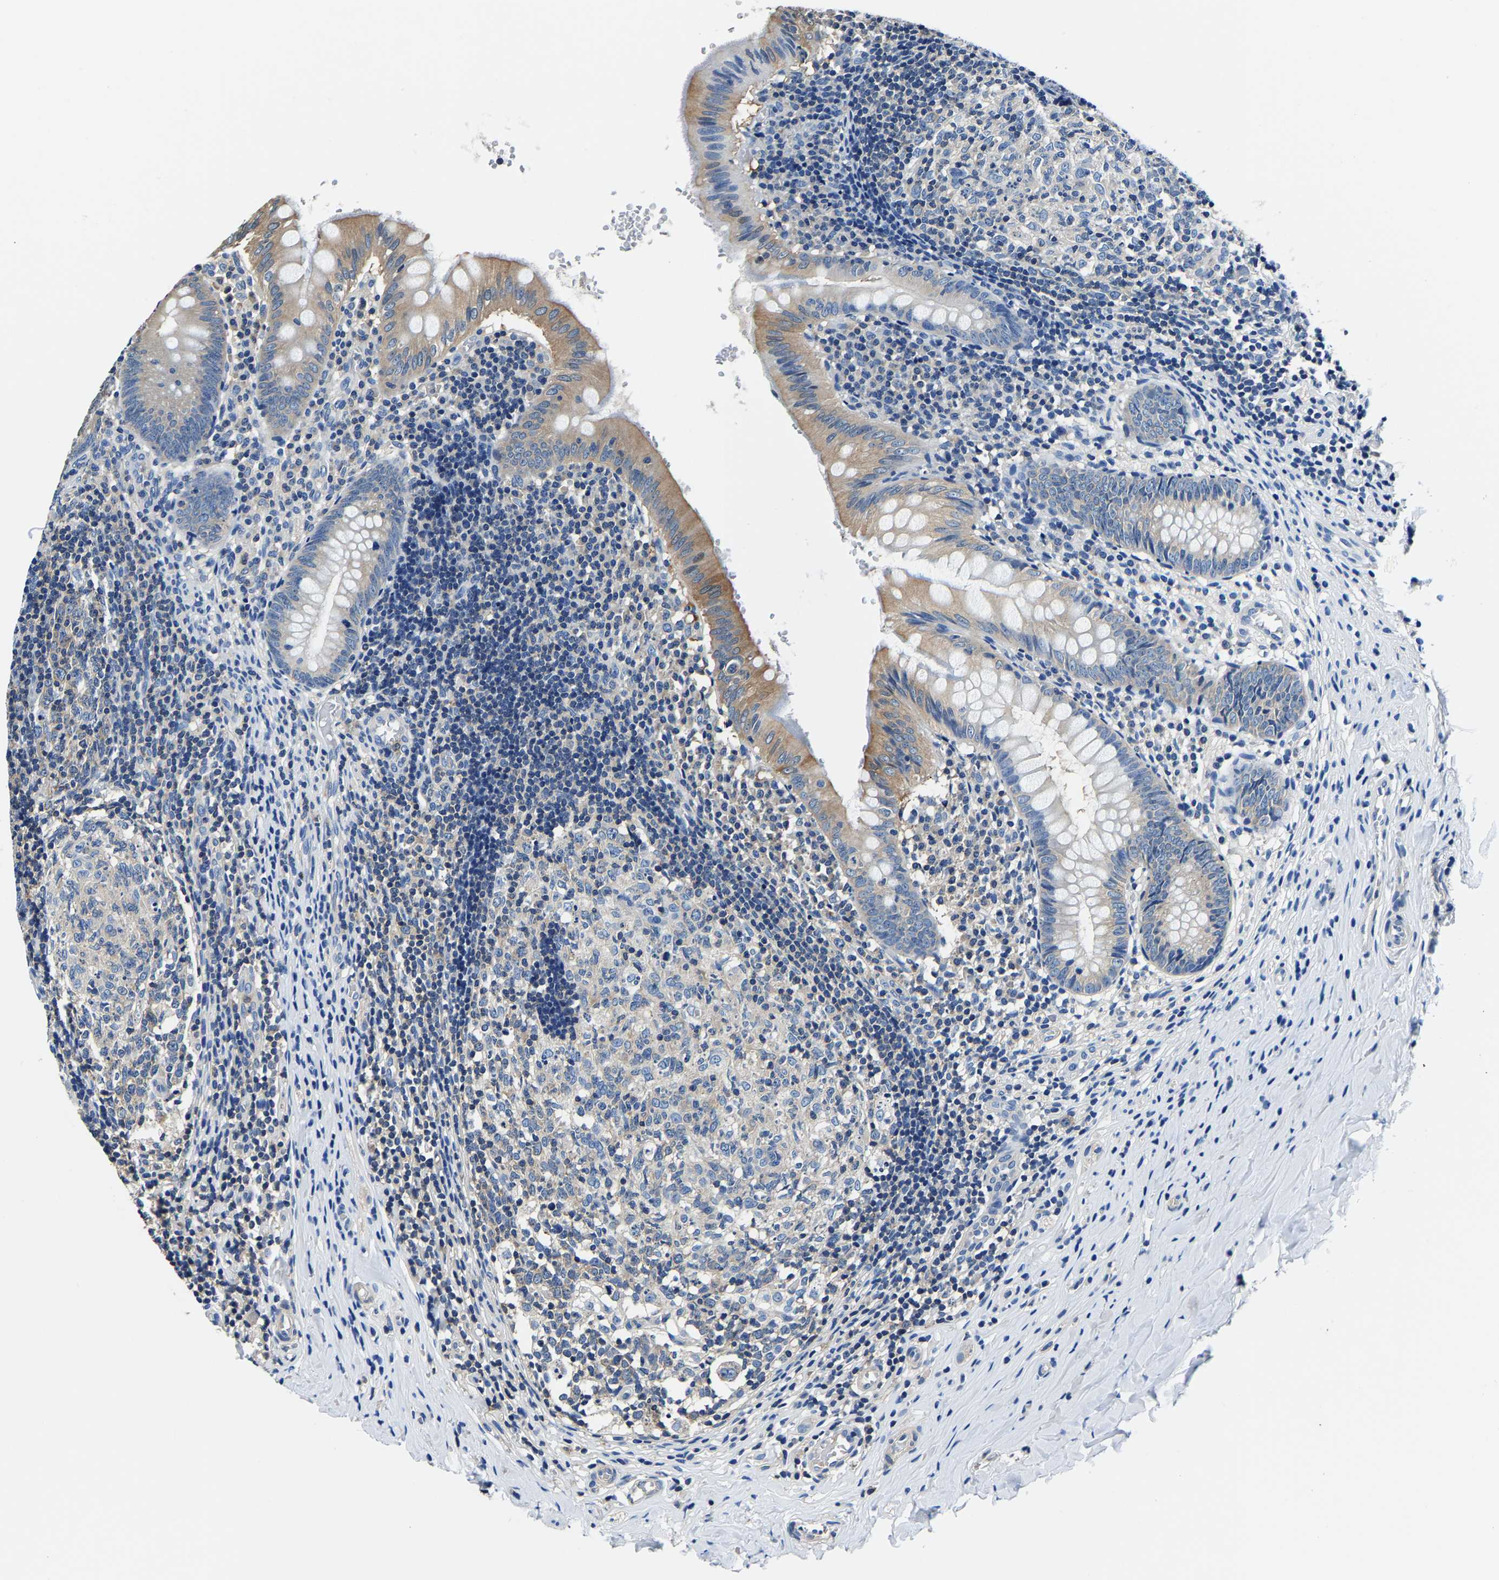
{"staining": {"intensity": "moderate", "quantity": "25%-75%", "location": "cytoplasmic/membranous"}, "tissue": "appendix", "cell_type": "Glandular cells", "image_type": "normal", "snomed": [{"axis": "morphology", "description": "Normal tissue, NOS"}, {"axis": "topography", "description": "Appendix"}], "caption": "IHC image of benign appendix: appendix stained using immunohistochemistry shows medium levels of moderate protein expression localized specifically in the cytoplasmic/membranous of glandular cells, appearing as a cytoplasmic/membranous brown color.", "gene": "ALDOB", "patient": {"sex": "male", "age": 8}}